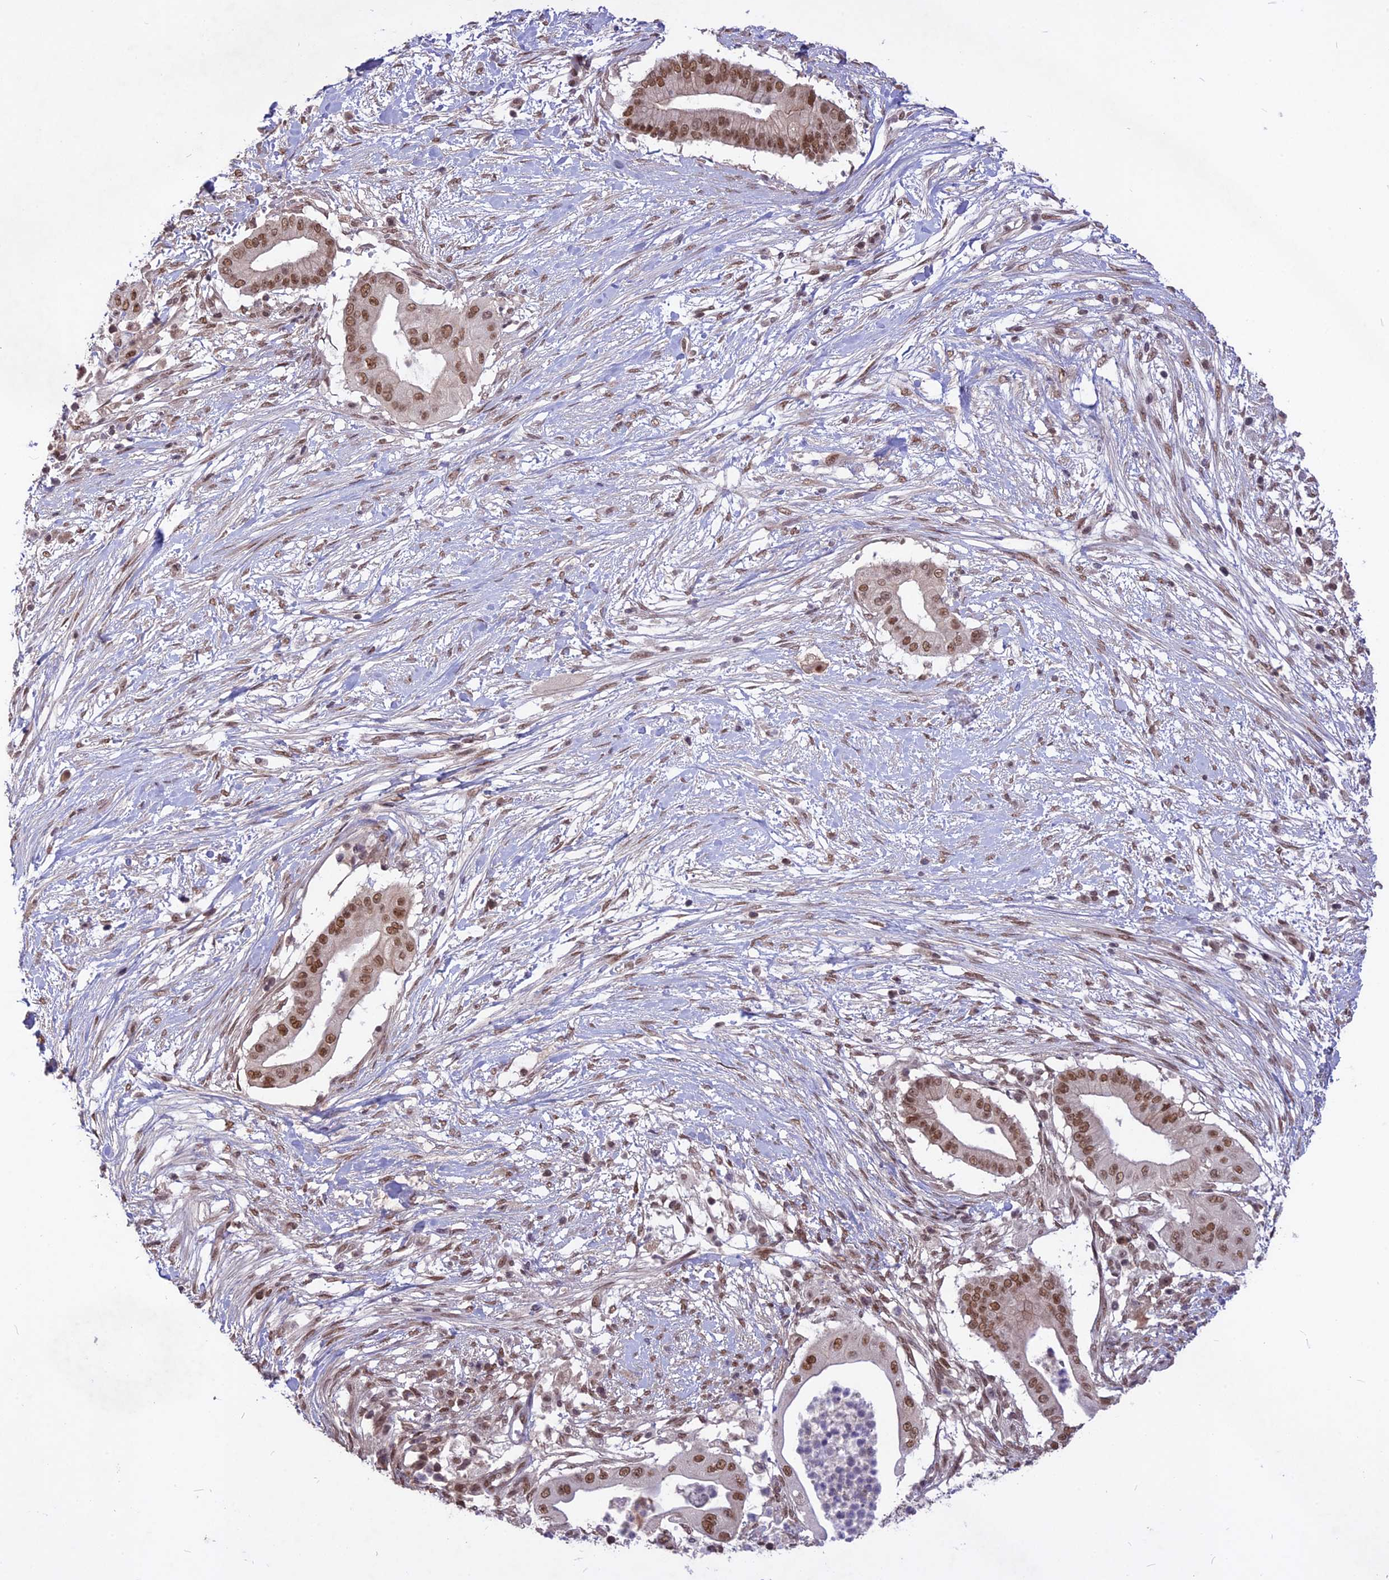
{"staining": {"intensity": "moderate", "quantity": ">75%", "location": "nuclear"}, "tissue": "pancreatic cancer", "cell_type": "Tumor cells", "image_type": "cancer", "snomed": [{"axis": "morphology", "description": "Adenocarcinoma, NOS"}, {"axis": "topography", "description": "Pancreas"}], "caption": "A brown stain highlights moderate nuclear positivity of a protein in pancreatic cancer (adenocarcinoma) tumor cells.", "gene": "DIS3", "patient": {"sex": "male", "age": 68}}